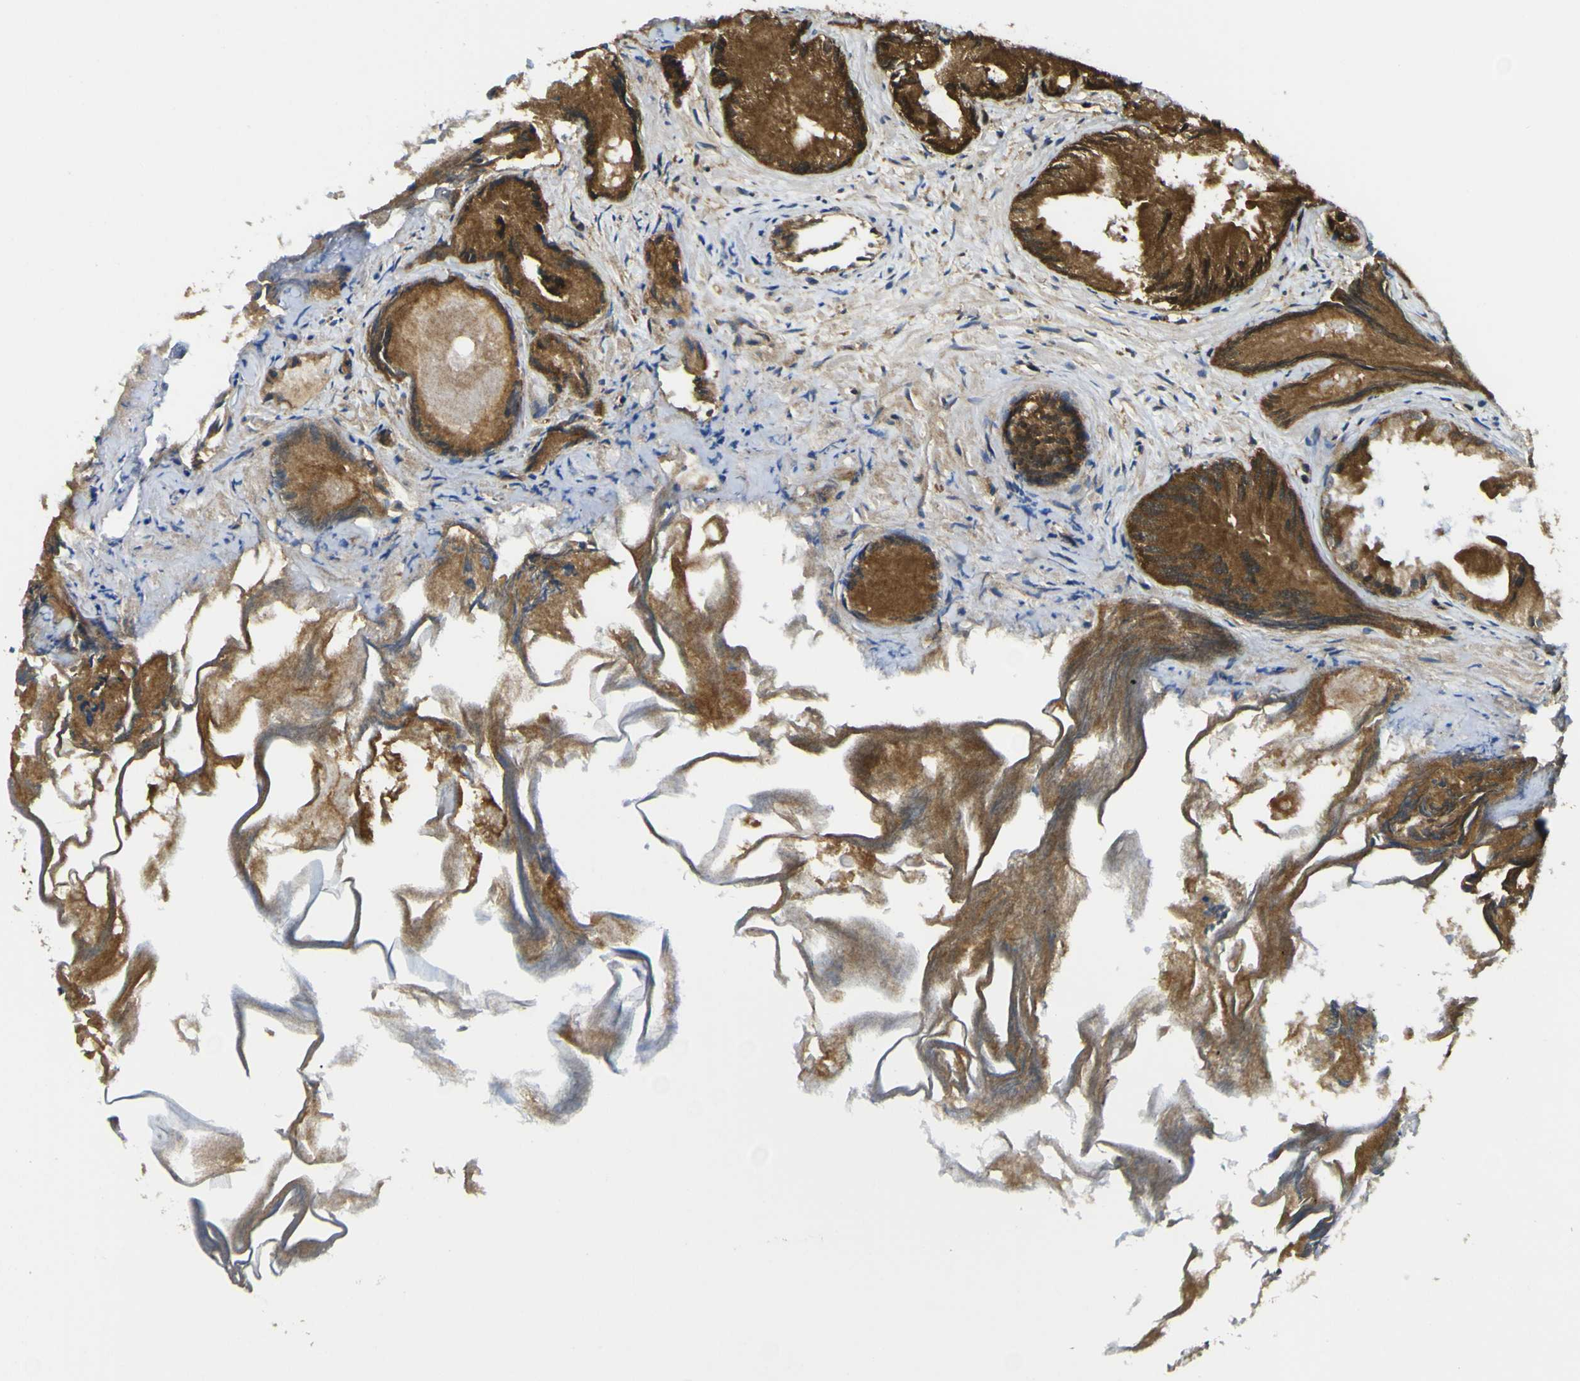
{"staining": {"intensity": "strong", "quantity": ">75%", "location": "cytoplasmic/membranous"}, "tissue": "prostate cancer", "cell_type": "Tumor cells", "image_type": "cancer", "snomed": [{"axis": "morphology", "description": "Adenocarcinoma, Low grade"}, {"axis": "topography", "description": "Prostate"}], "caption": "Tumor cells show strong cytoplasmic/membranous positivity in about >75% of cells in prostate adenocarcinoma (low-grade).", "gene": "YWHAG", "patient": {"sex": "male", "age": 72}}